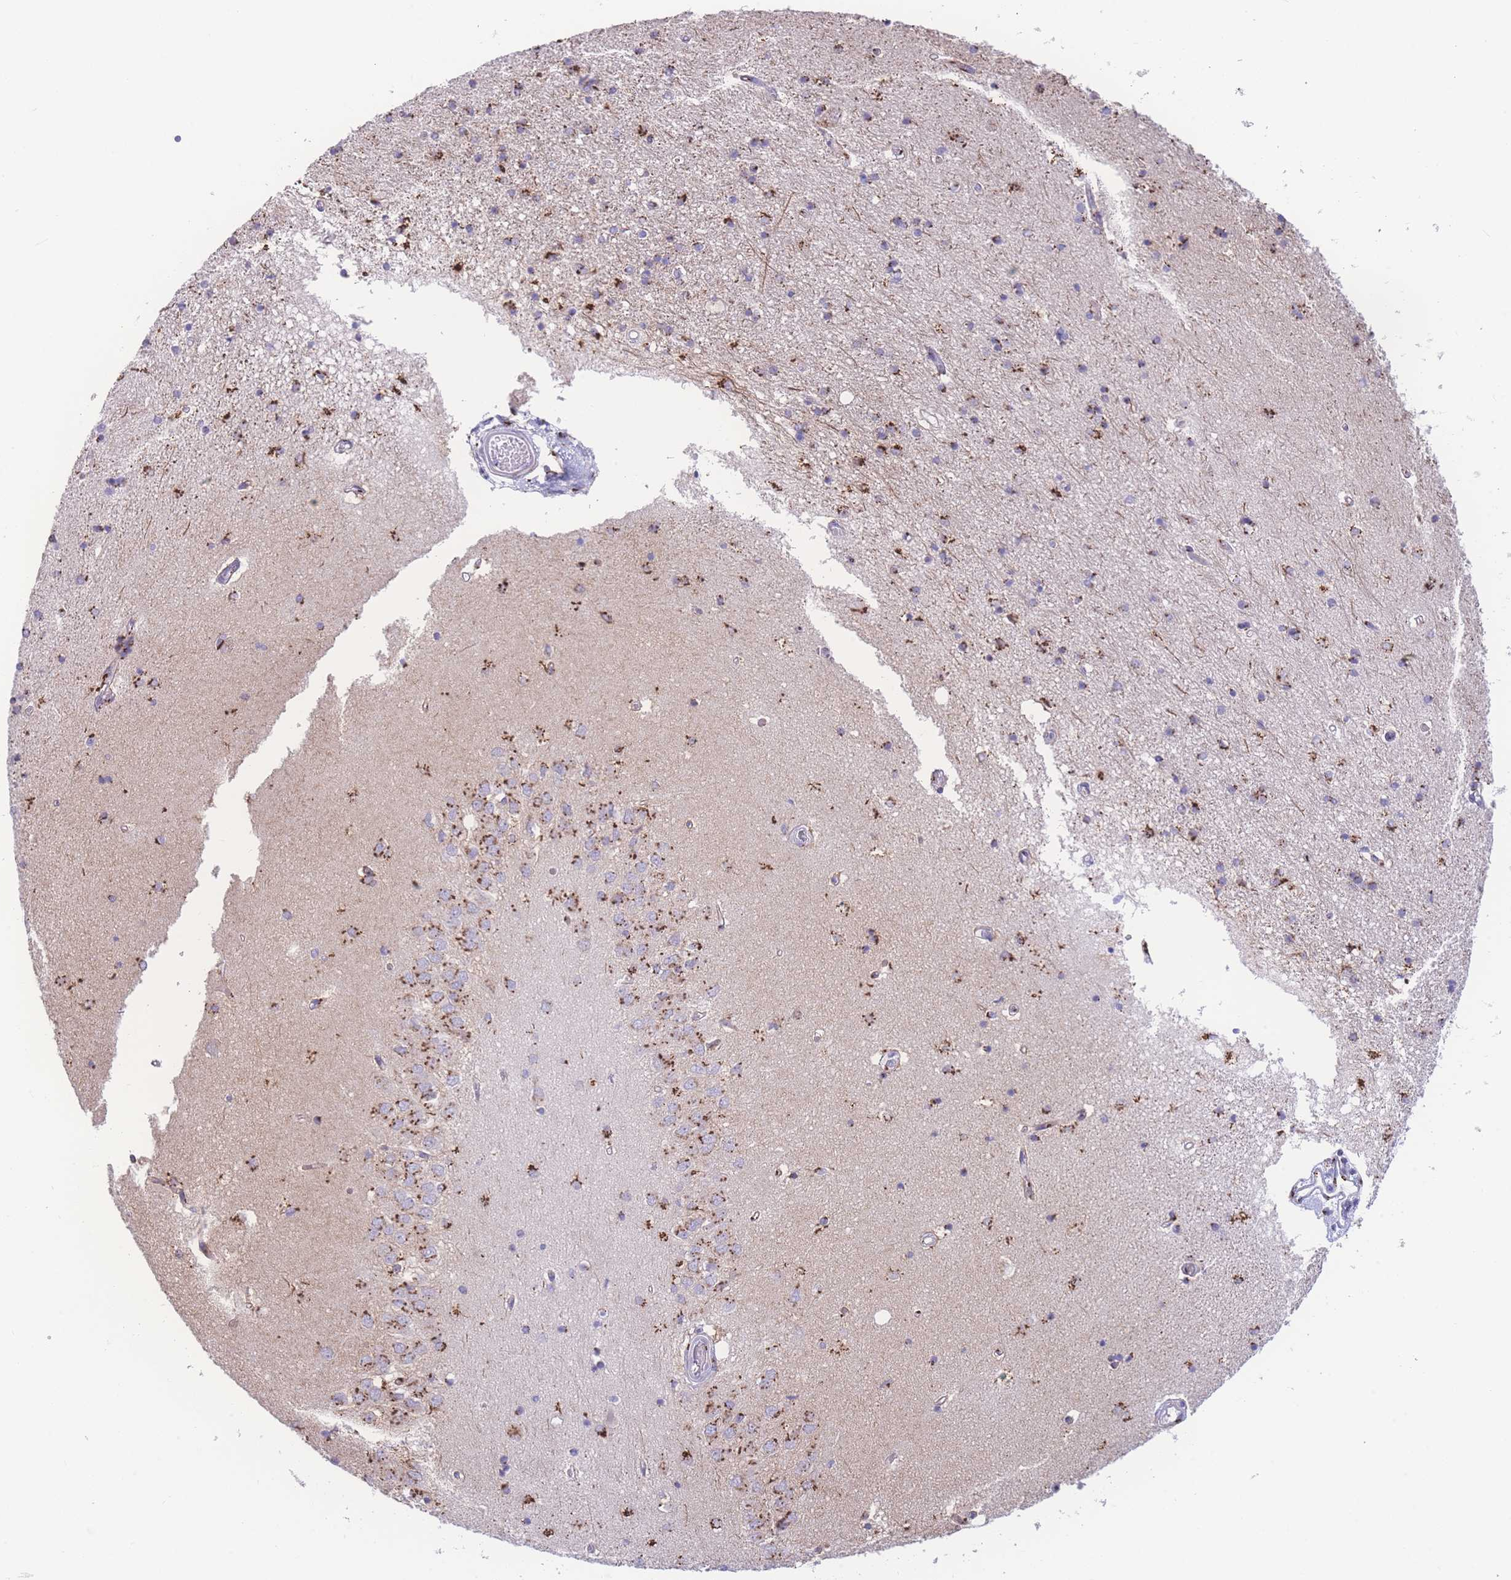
{"staining": {"intensity": "moderate", "quantity": ">75%", "location": "cytoplasmic/membranous"}, "tissue": "hippocampus", "cell_type": "Glial cells", "image_type": "normal", "snomed": [{"axis": "morphology", "description": "Normal tissue, NOS"}, {"axis": "topography", "description": "Hippocampus"}], "caption": "IHC photomicrograph of benign hippocampus: hippocampus stained using immunohistochemistry (IHC) displays medium levels of moderate protein expression localized specifically in the cytoplasmic/membranous of glial cells, appearing as a cytoplasmic/membranous brown color.", "gene": "GOLM2", "patient": {"sex": "male", "age": 45}}